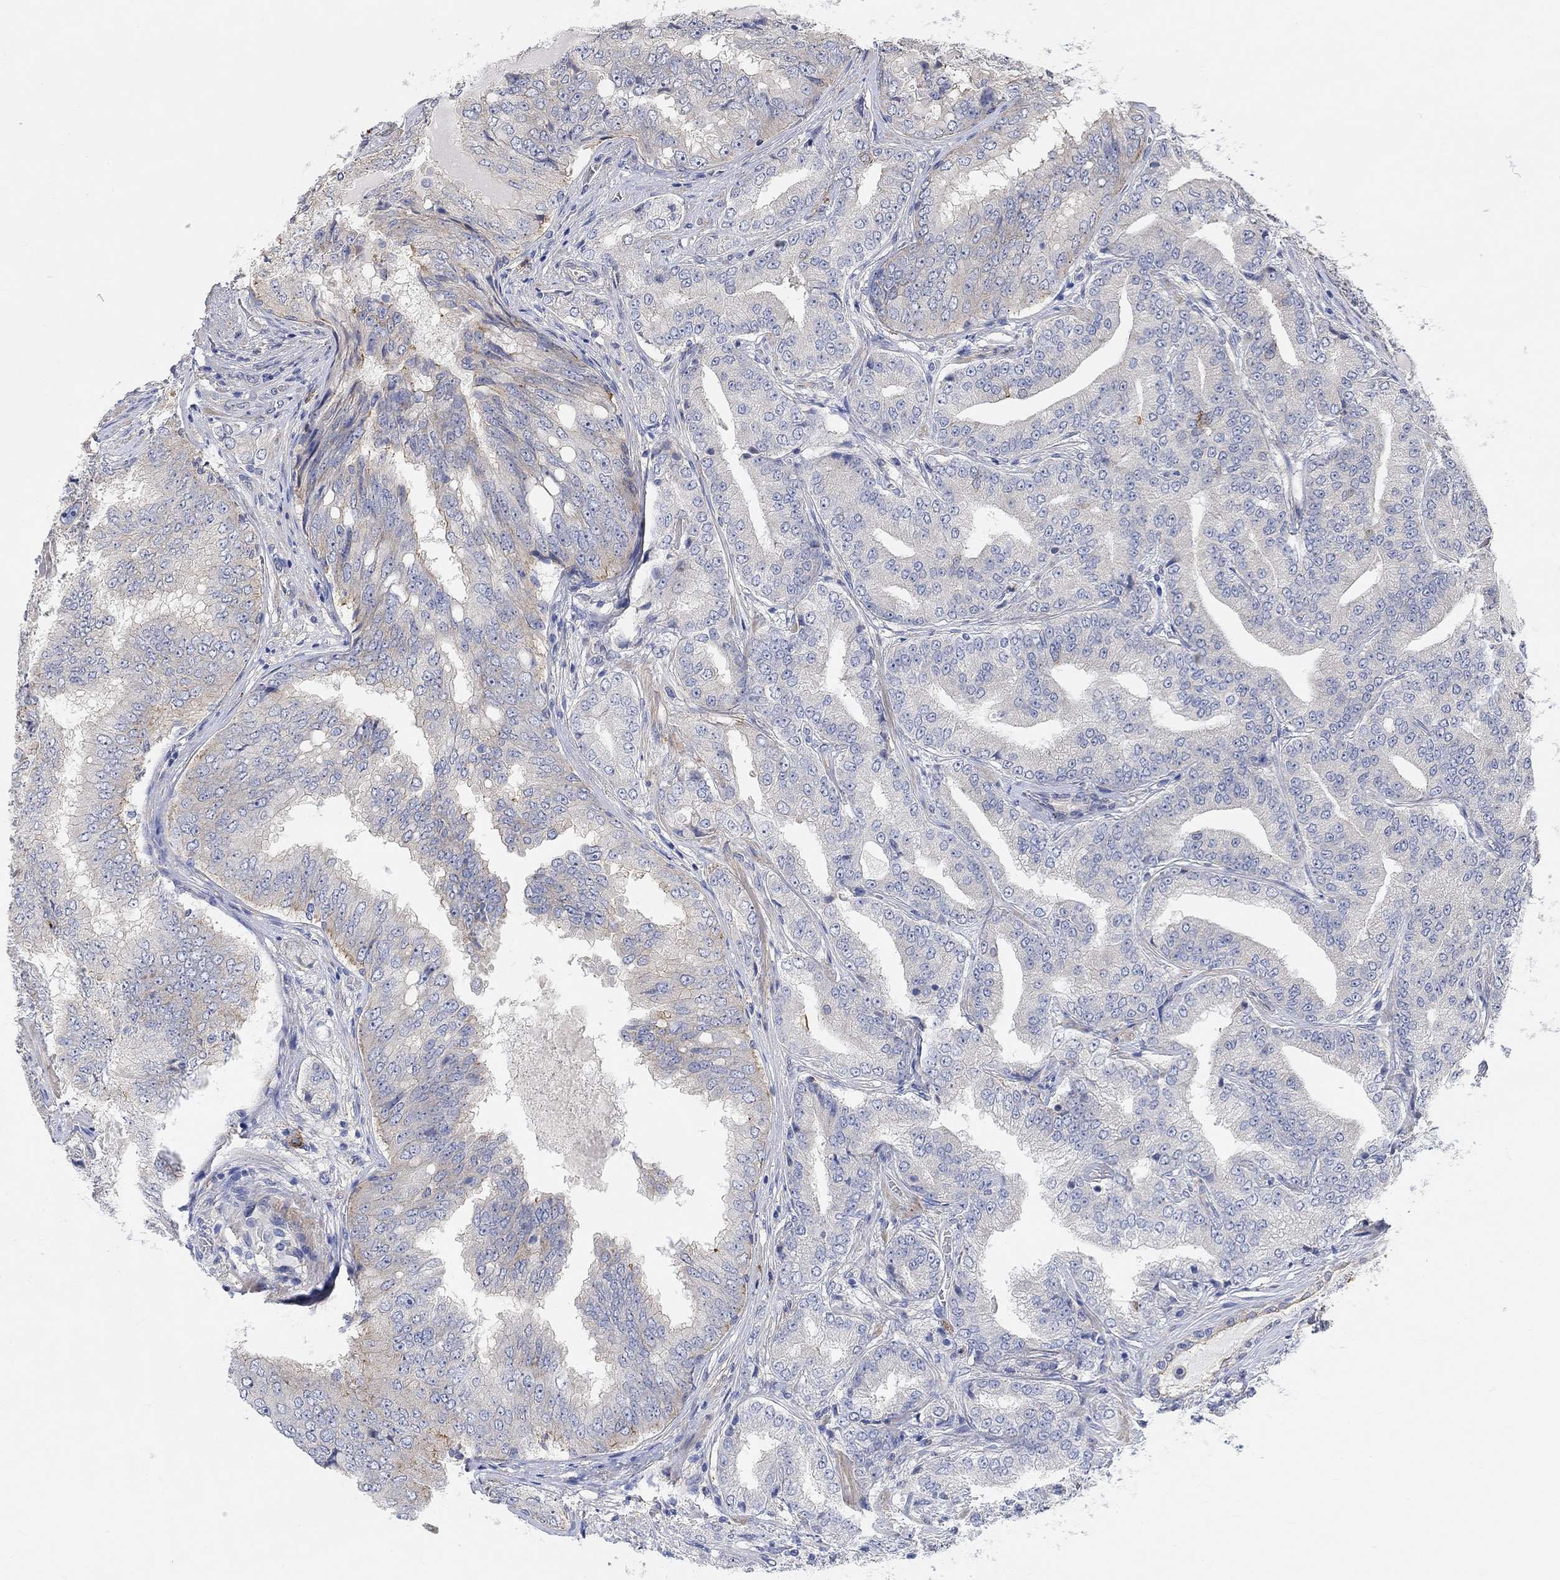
{"staining": {"intensity": "strong", "quantity": "<25%", "location": "cytoplasmic/membranous"}, "tissue": "prostate cancer", "cell_type": "Tumor cells", "image_type": "cancer", "snomed": [{"axis": "morphology", "description": "Adenocarcinoma, NOS"}, {"axis": "topography", "description": "Prostate"}], "caption": "IHC of adenocarcinoma (prostate) exhibits medium levels of strong cytoplasmic/membranous positivity in about <25% of tumor cells.", "gene": "SYT16", "patient": {"sex": "male", "age": 65}}